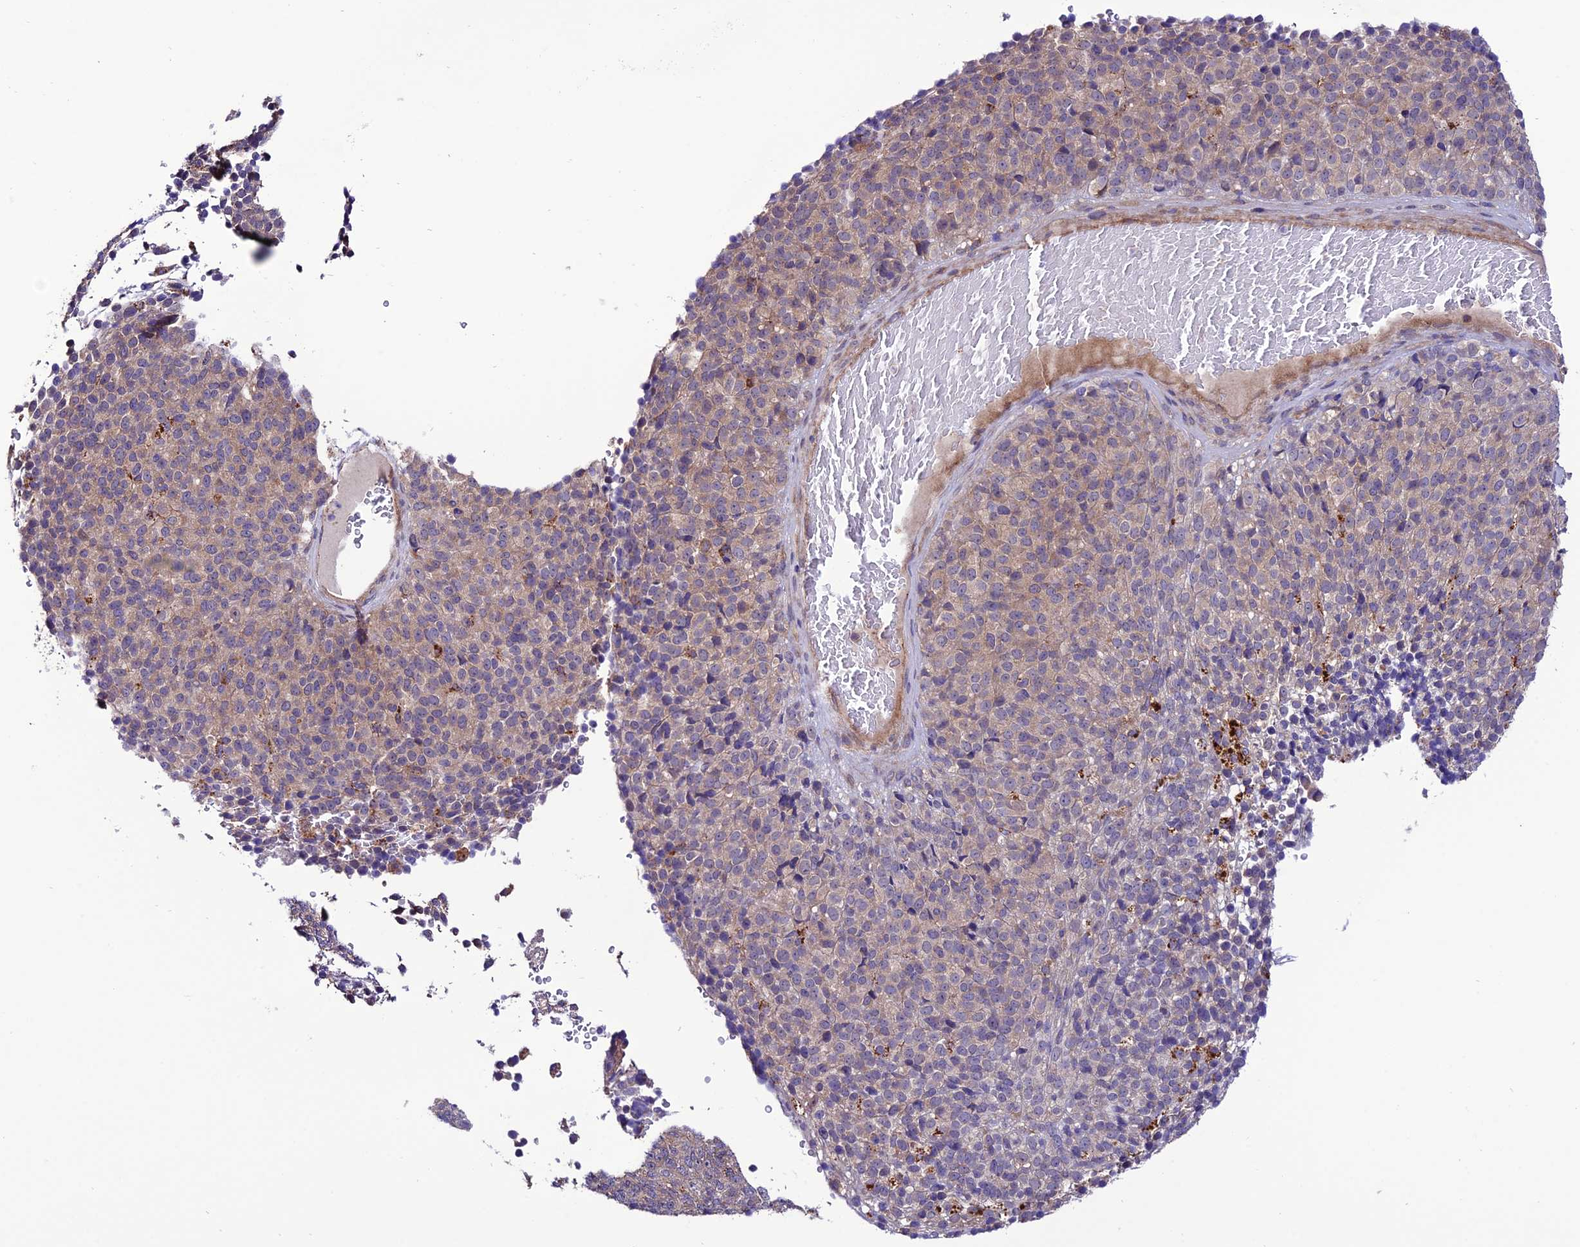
{"staining": {"intensity": "negative", "quantity": "none", "location": "none"}, "tissue": "melanoma", "cell_type": "Tumor cells", "image_type": "cancer", "snomed": [{"axis": "morphology", "description": "Malignant melanoma, Metastatic site"}, {"axis": "topography", "description": "Brain"}], "caption": "Immunohistochemistry photomicrograph of neoplastic tissue: human malignant melanoma (metastatic site) stained with DAB demonstrates no significant protein staining in tumor cells.", "gene": "PPIL3", "patient": {"sex": "female", "age": 56}}